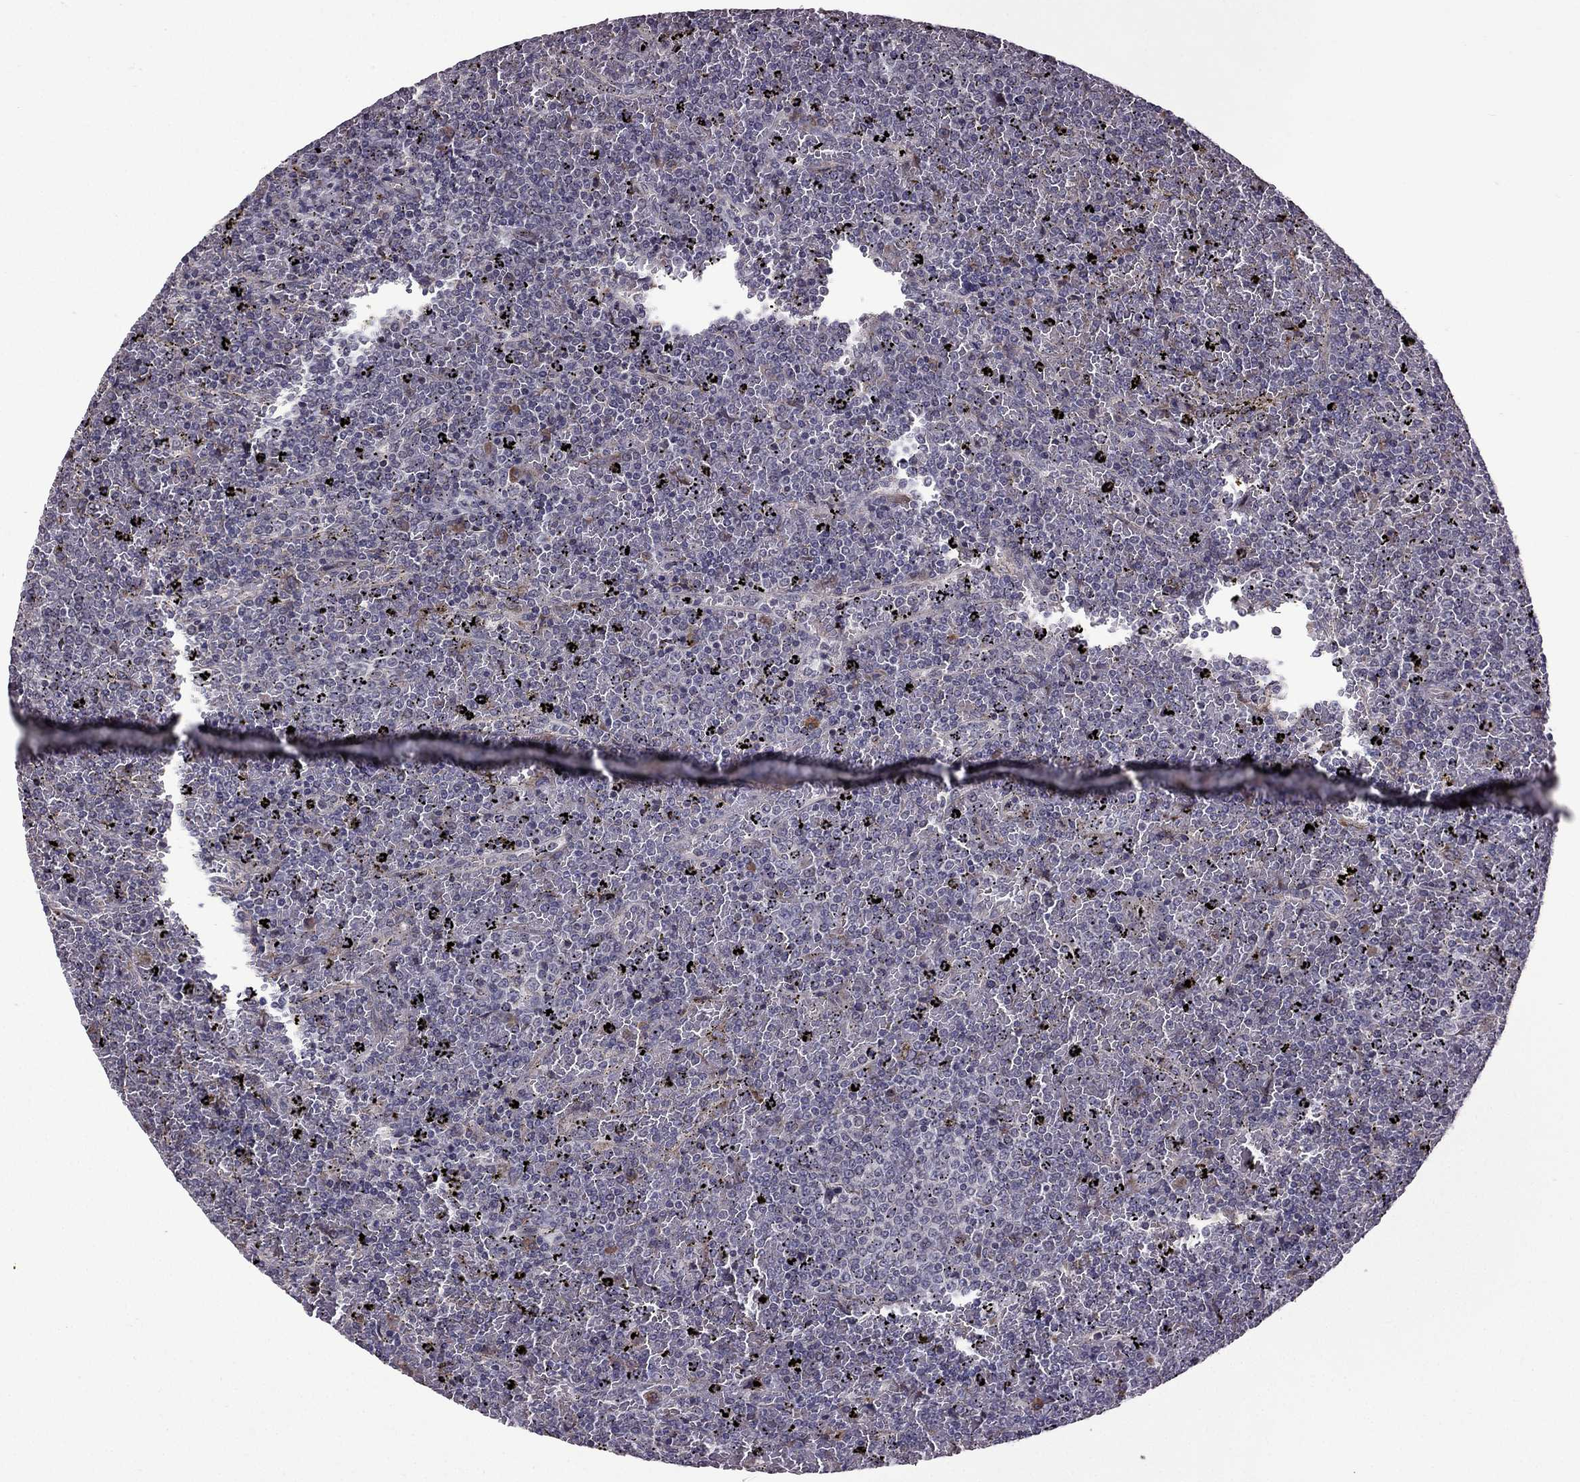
{"staining": {"intensity": "negative", "quantity": "none", "location": "none"}, "tissue": "lymphoma", "cell_type": "Tumor cells", "image_type": "cancer", "snomed": [{"axis": "morphology", "description": "Malignant lymphoma, non-Hodgkin's type, Low grade"}, {"axis": "topography", "description": "Spleen"}], "caption": "Lymphoma was stained to show a protein in brown. There is no significant expression in tumor cells.", "gene": "IKBIP", "patient": {"sex": "female", "age": 77}}